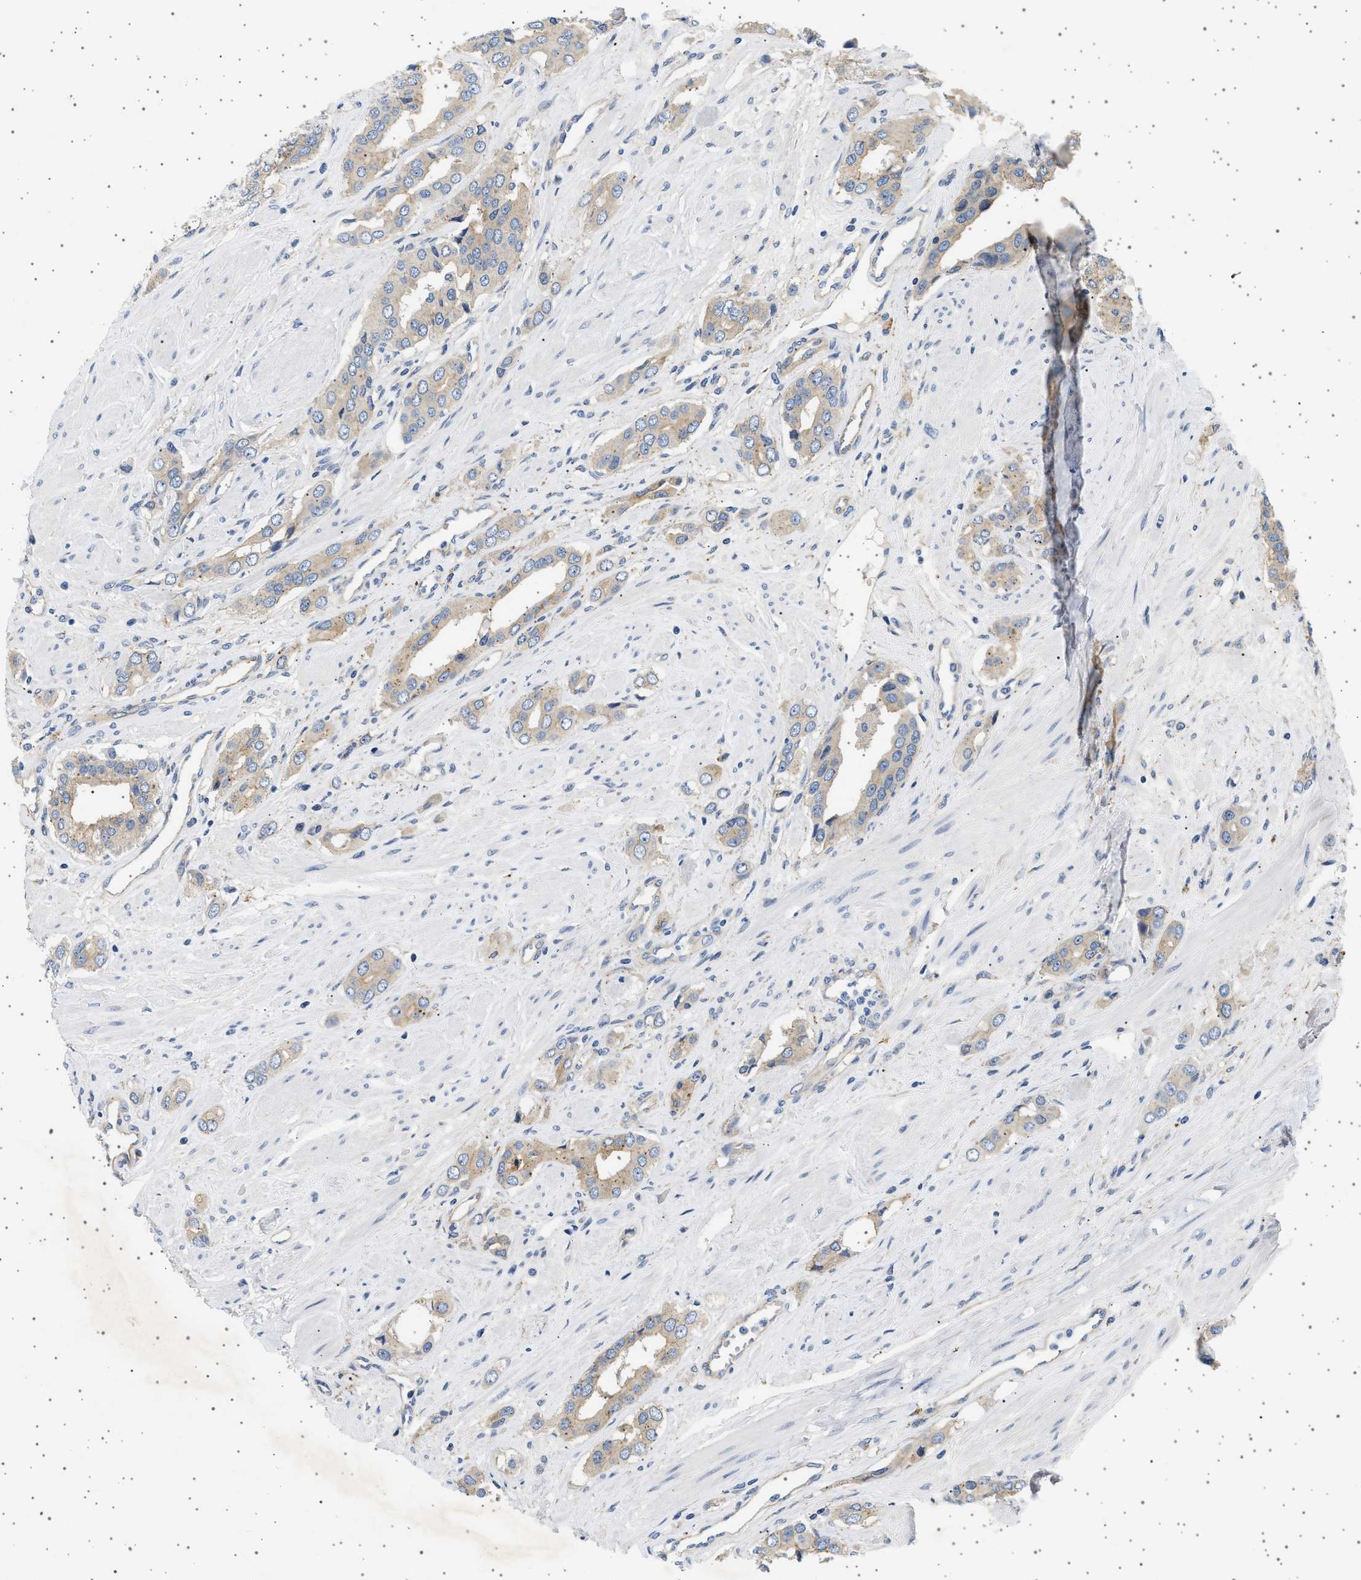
{"staining": {"intensity": "weak", "quantity": ">75%", "location": "cytoplasmic/membranous"}, "tissue": "prostate cancer", "cell_type": "Tumor cells", "image_type": "cancer", "snomed": [{"axis": "morphology", "description": "Adenocarcinoma, High grade"}, {"axis": "topography", "description": "Prostate"}], "caption": "A low amount of weak cytoplasmic/membranous expression is appreciated in approximately >75% of tumor cells in adenocarcinoma (high-grade) (prostate) tissue.", "gene": "PLPP6", "patient": {"sex": "male", "age": 52}}